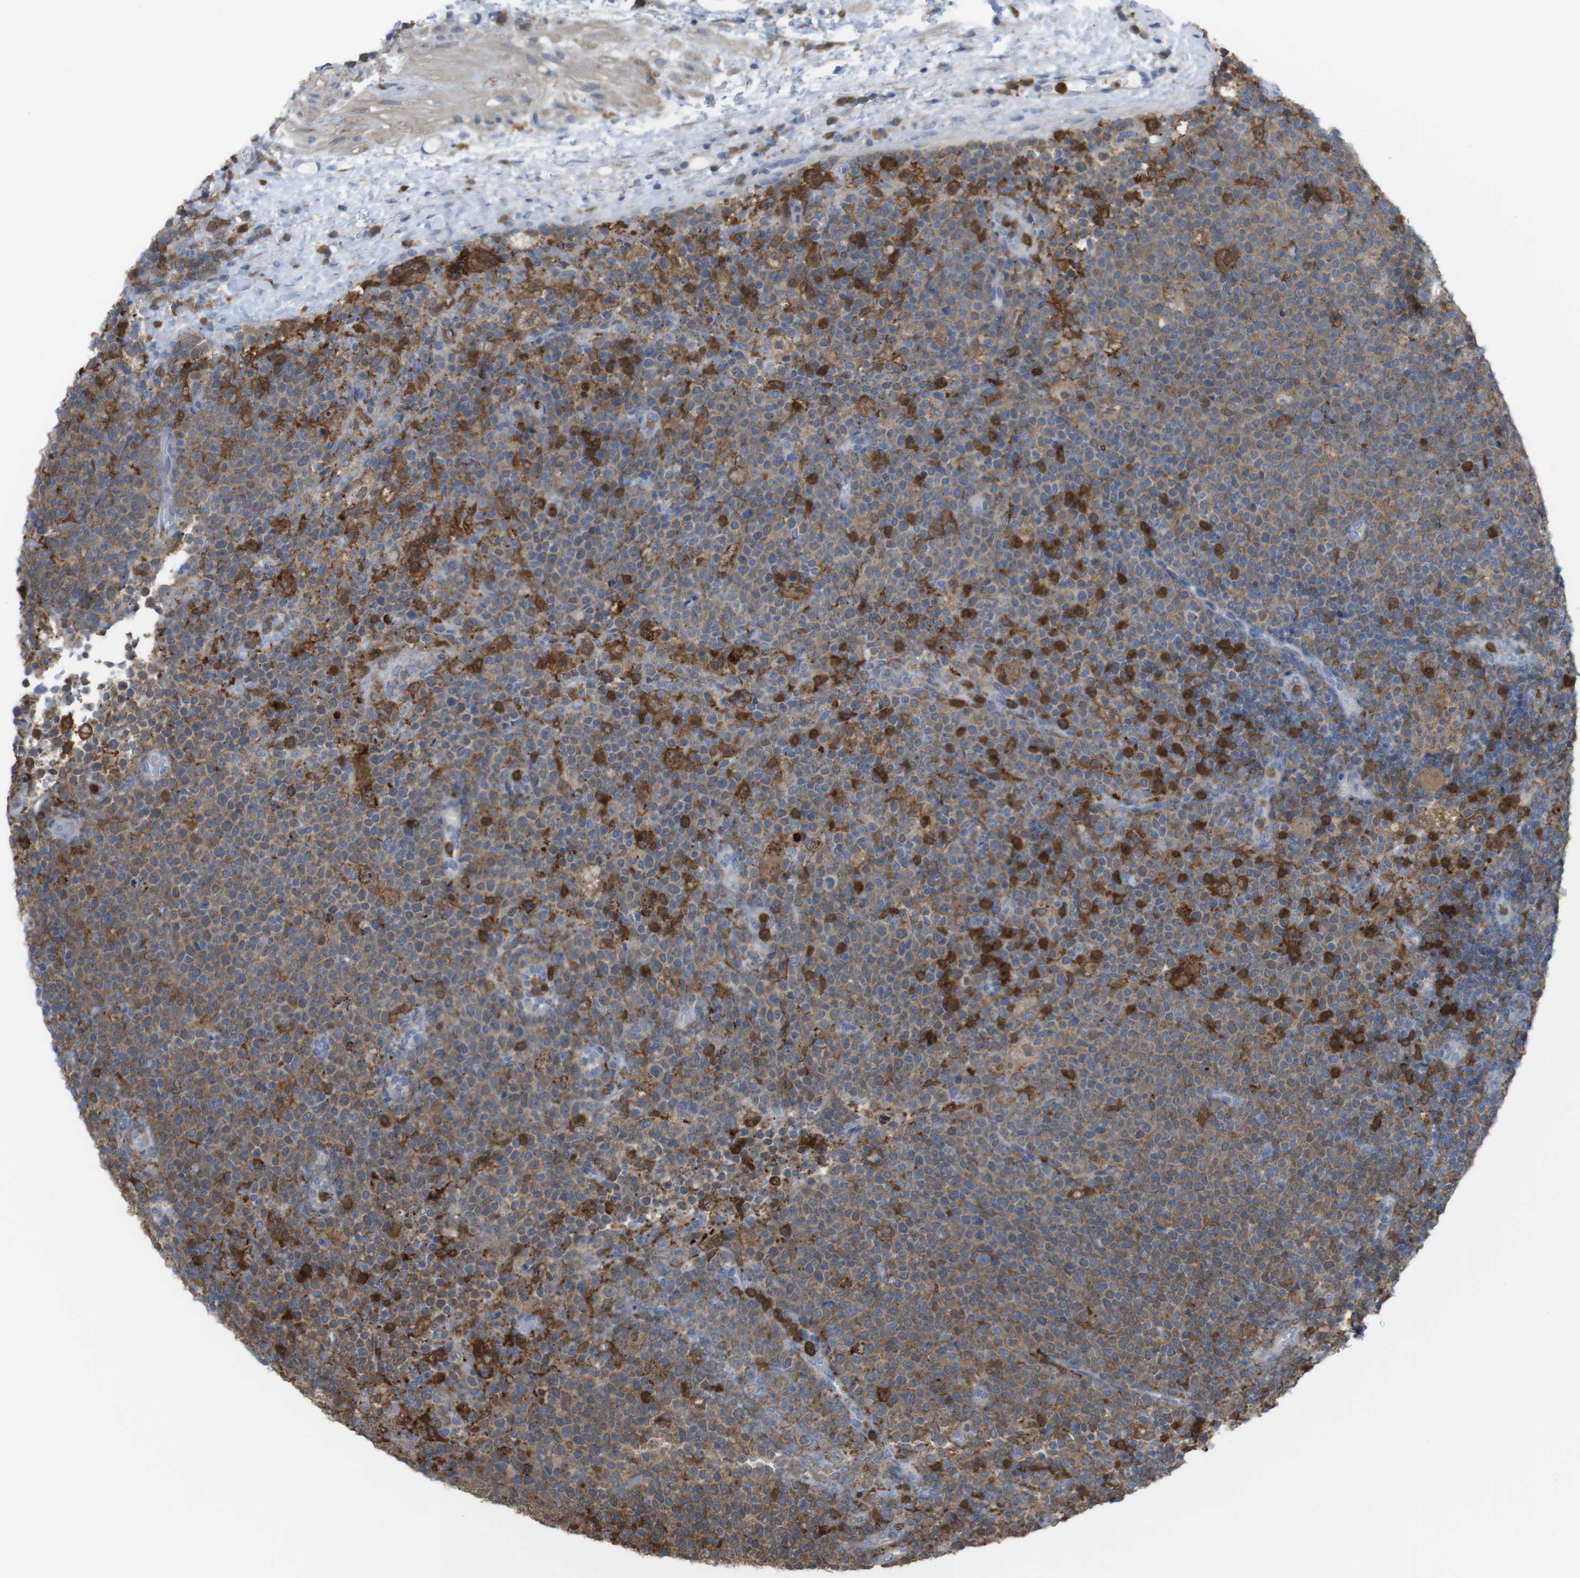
{"staining": {"intensity": "moderate", "quantity": ">75%", "location": "cytoplasmic/membranous"}, "tissue": "lymphoma", "cell_type": "Tumor cells", "image_type": "cancer", "snomed": [{"axis": "morphology", "description": "Malignant lymphoma, non-Hodgkin's type, High grade"}, {"axis": "topography", "description": "Lymph node"}], "caption": "This is a micrograph of immunohistochemistry staining of lymphoma, which shows moderate positivity in the cytoplasmic/membranous of tumor cells.", "gene": "PRKCD", "patient": {"sex": "male", "age": 61}}